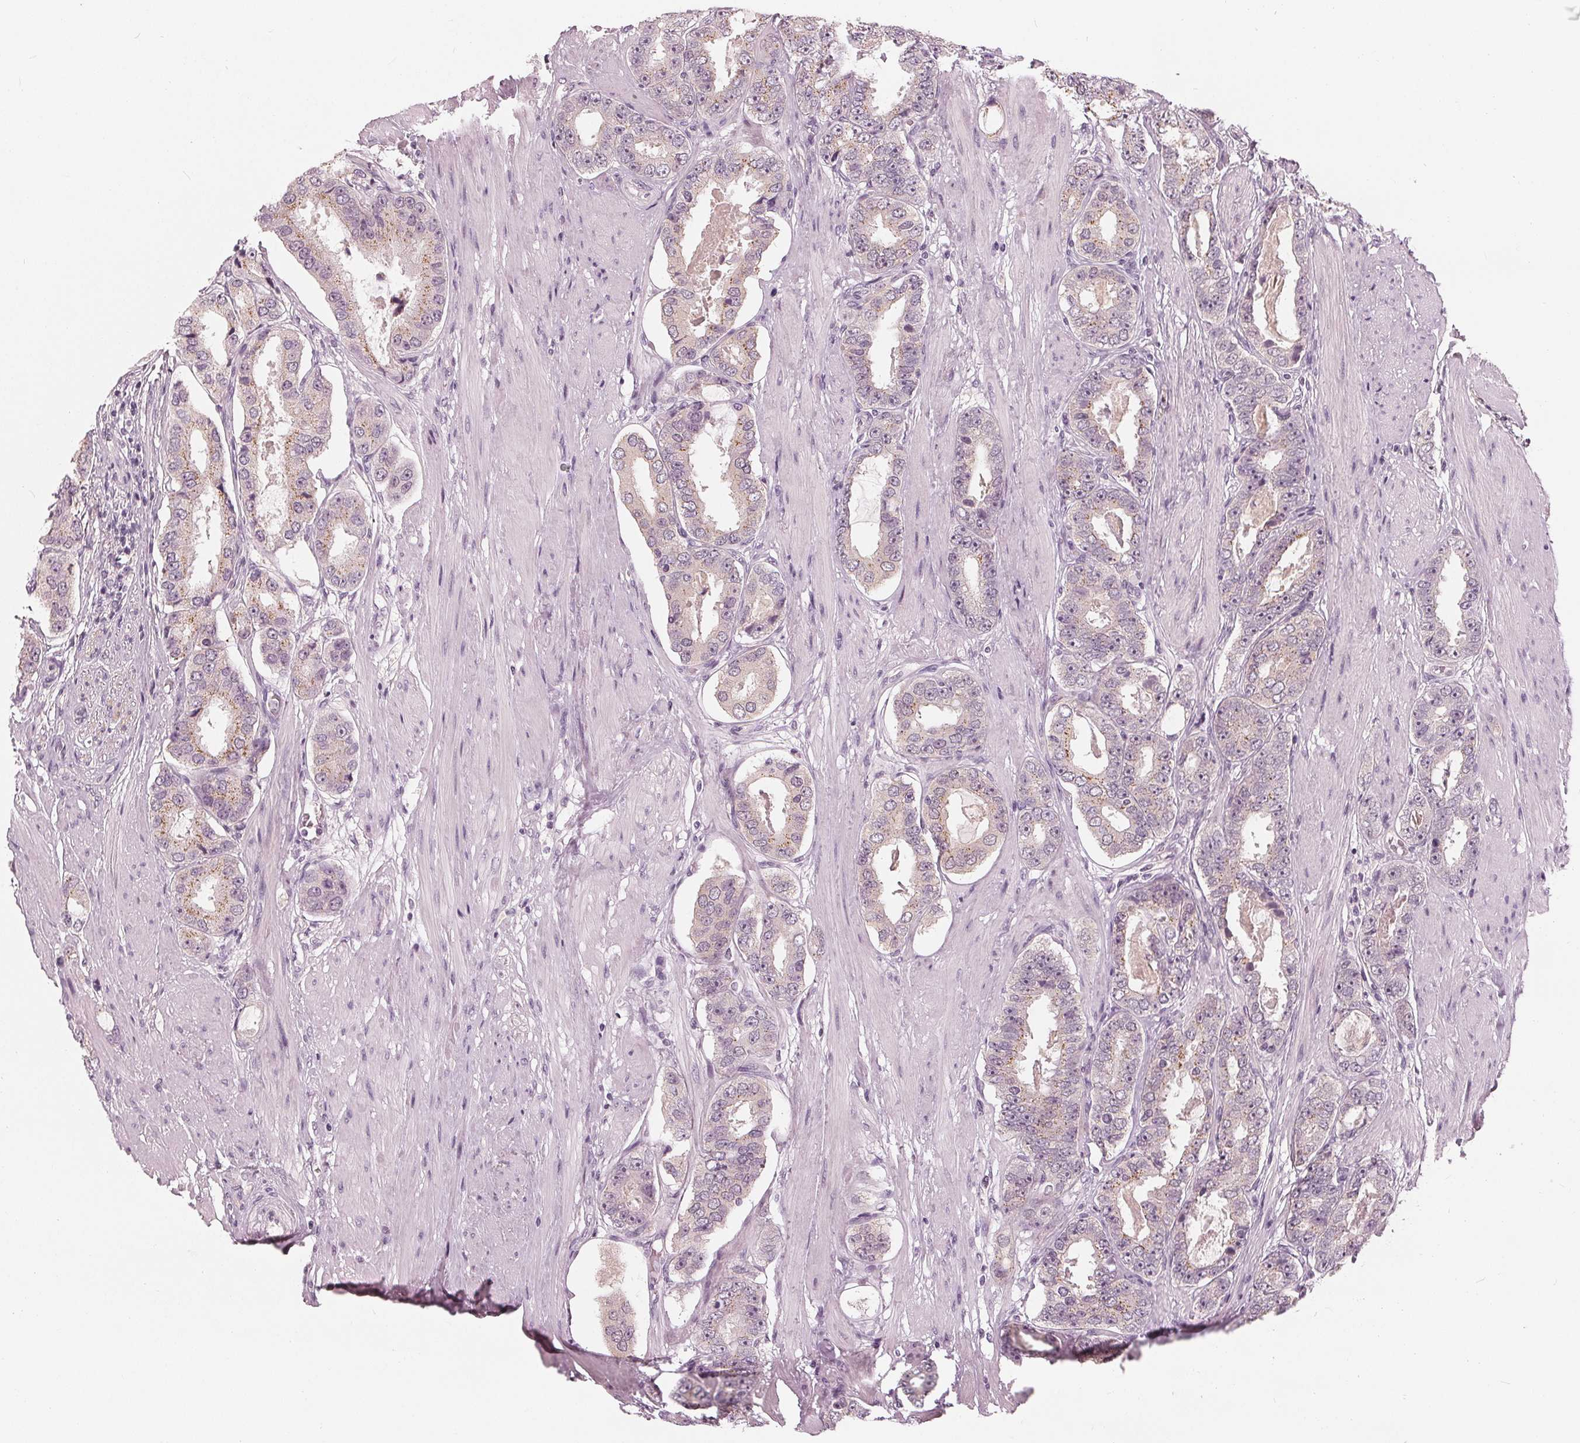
{"staining": {"intensity": "negative", "quantity": "none", "location": "none"}, "tissue": "prostate cancer", "cell_type": "Tumor cells", "image_type": "cancer", "snomed": [{"axis": "morphology", "description": "Adenocarcinoma, High grade"}, {"axis": "topography", "description": "Prostate"}], "caption": "Immunohistochemical staining of adenocarcinoma (high-grade) (prostate) exhibits no significant staining in tumor cells.", "gene": "SAT2", "patient": {"sex": "male", "age": 63}}